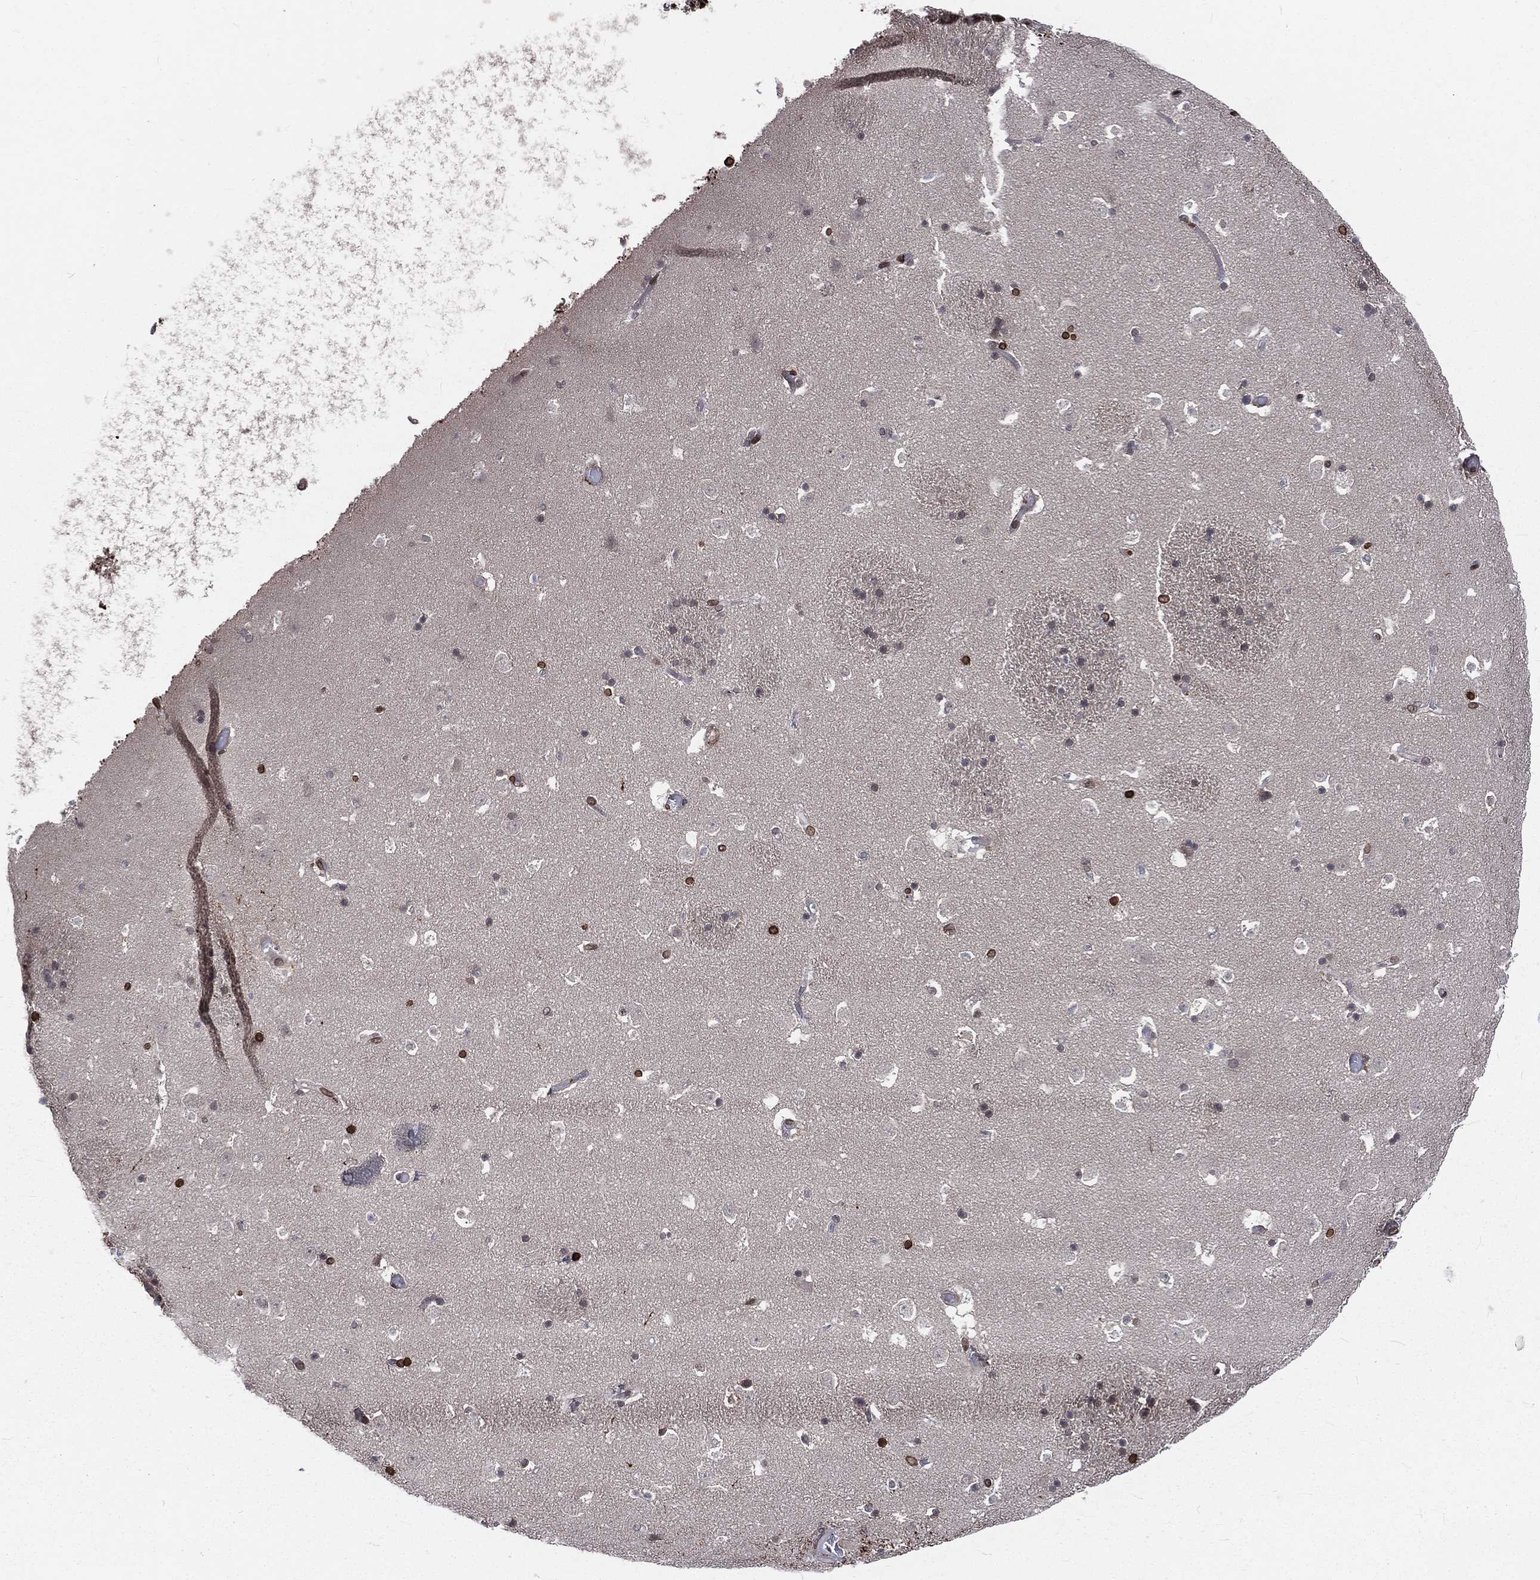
{"staining": {"intensity": "strong", "quantity": "<25%", "location": "nuclear"}, "tissue": "caudate", "cell_type": "Glial cells", "image_type": "normal", "snomed": [{"axis": "morphology", "description": "Normal tissue, NOS"}, {"axis": "topography", "description": "Lateral ventricle wall"}], "caption": "This photomicrograph shows IHC staining of normal caudate, with medium strong nuclear expression in approximately <25% of glial cells.", "gene": "LBR", "patient": {"sex": "female", "age": 42}}